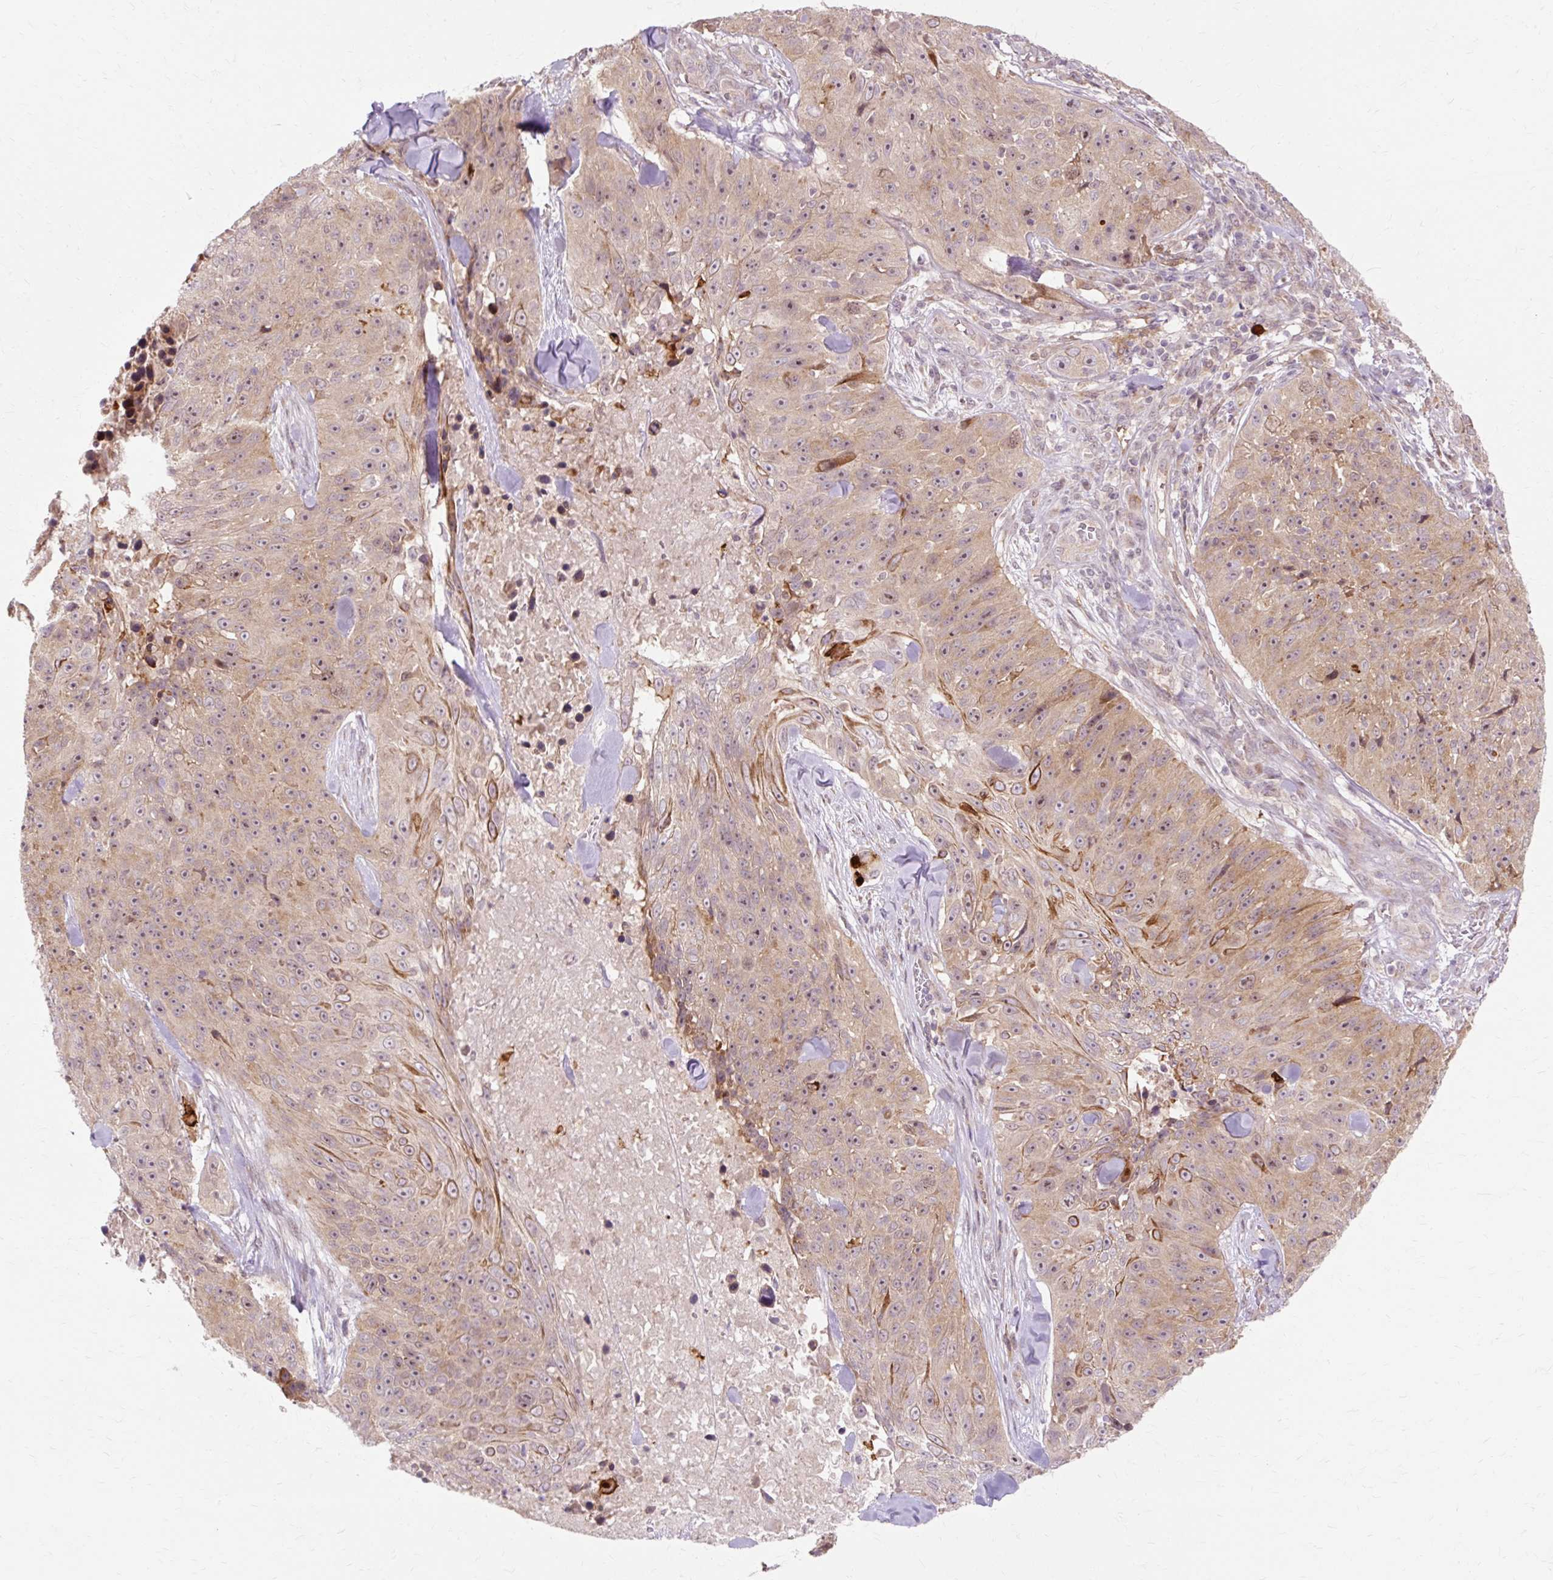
{"staining": {"intensity": "moderate", "quantity": "25%-75%", "location": "cytoplasmic/membranous,nuclear"}, "tissue": "skin cancer", "cell_type": "Tumor cells", "image_type": "cancer", "snomed": [{"axis": "morphology", "description": "Squamous cell carcinoma, NOS"}, {"axis": "topography", "description": "Skin"}], "caption": "DAB (3,3'-diaminobenzidine) immunohistochemical staining of skin cancer (squamous cell carcinoma) reveals moderate cytoplasmic/membranous and nuclear protein expression in approximately 25%-75% of tumor cells.", "gene": "GEMIN2", "patient": {"sex": "female", "age": 87}}